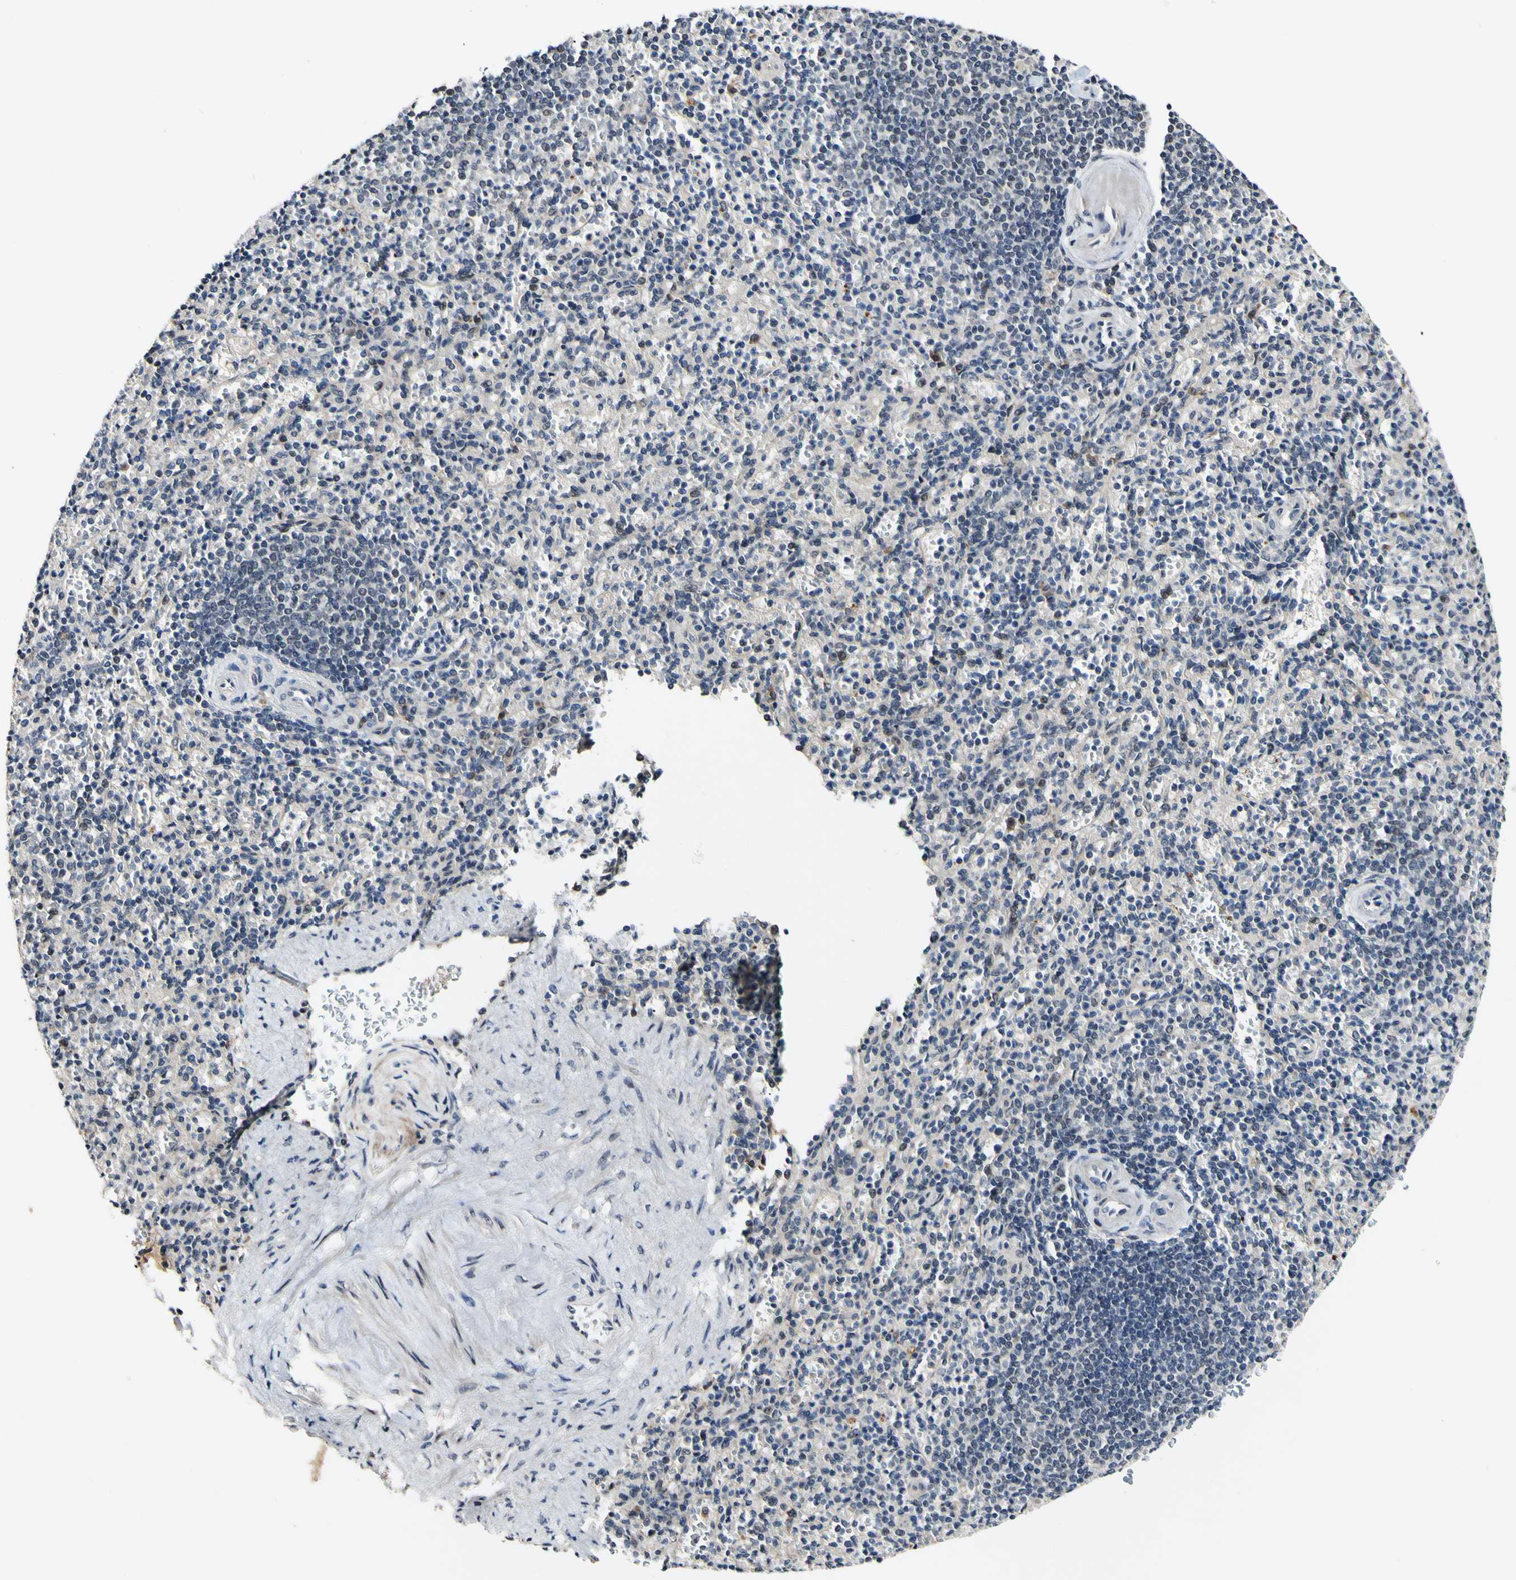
{"staining": {"intensity": "weak", "quantity": "<25%", "location": "nuclear"}, "tissue": "spleen", "cell_type": "Cells in red pulp", "image_type": "normal", "snomed": [{"axis": "morphology", "description": "Normal tissue, NOS"}, {"axis": "topography", "description": "Spleen"}], "caption": "An immunohistochemistry histopathology image of normal spleen is shown. There is no staining in cells in red pulp of spleen.", "gene": "POLR2F", "patient": {"sex": "female", "age": 74}}